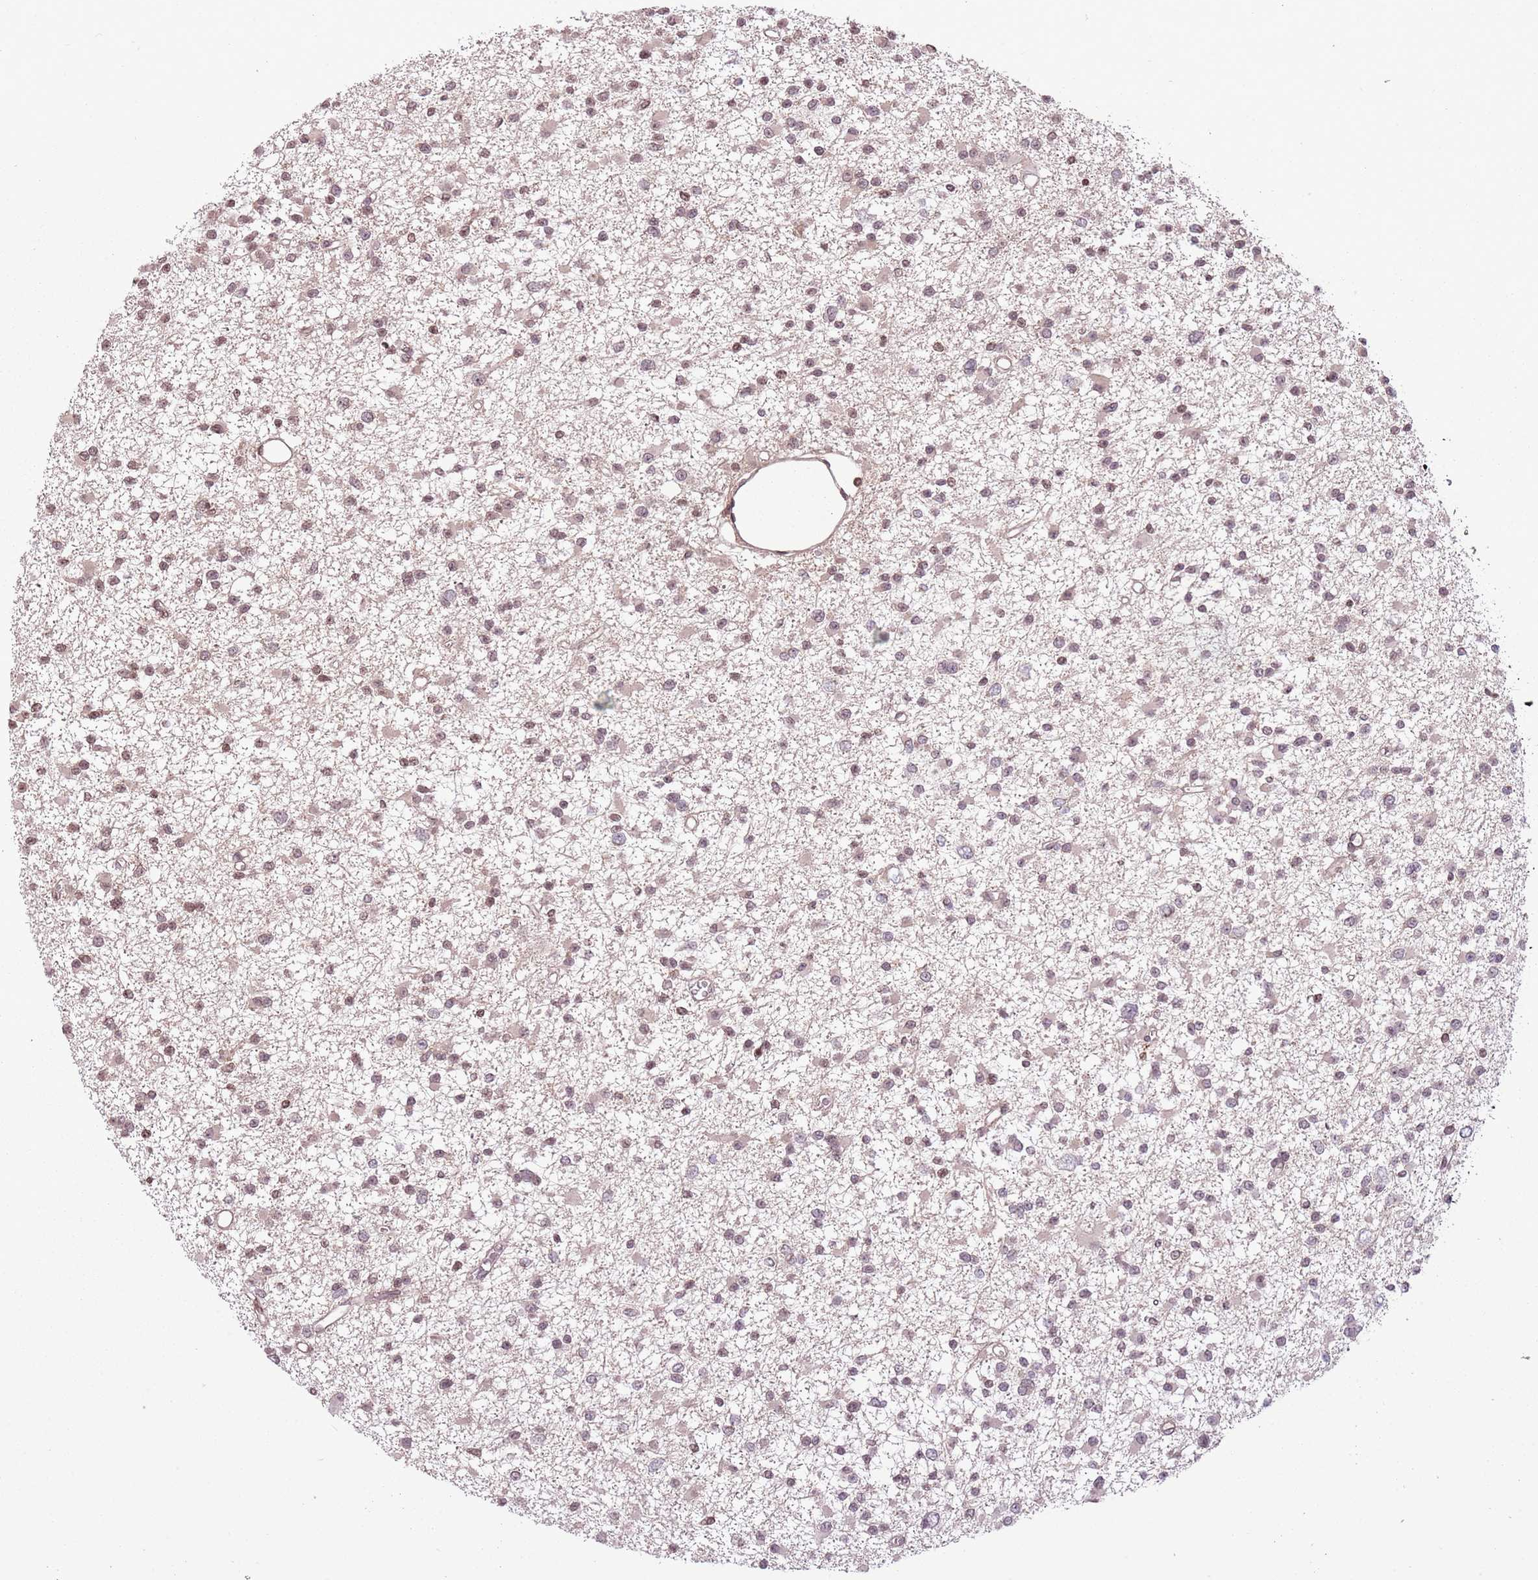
{"staining": {"intensity": "weak", "quantity": "25%-75%", "location": "nuclear"}, "tissue": "glioma", "cell_type": "Tumor cells", "image_type": "cancer", "snomed": [{"axis": "morphology", "description": "Glioma, malignant, Low grade"}, {"axis": "topography", "description": "Brain"}], "caption": "Weak nuclear staining is appreciated in approximately 25%-75% of tumor cells in low-grade glioma (malignant).", "gene": "CAPN9", "patient": {"sex": "female", "age": 22}}